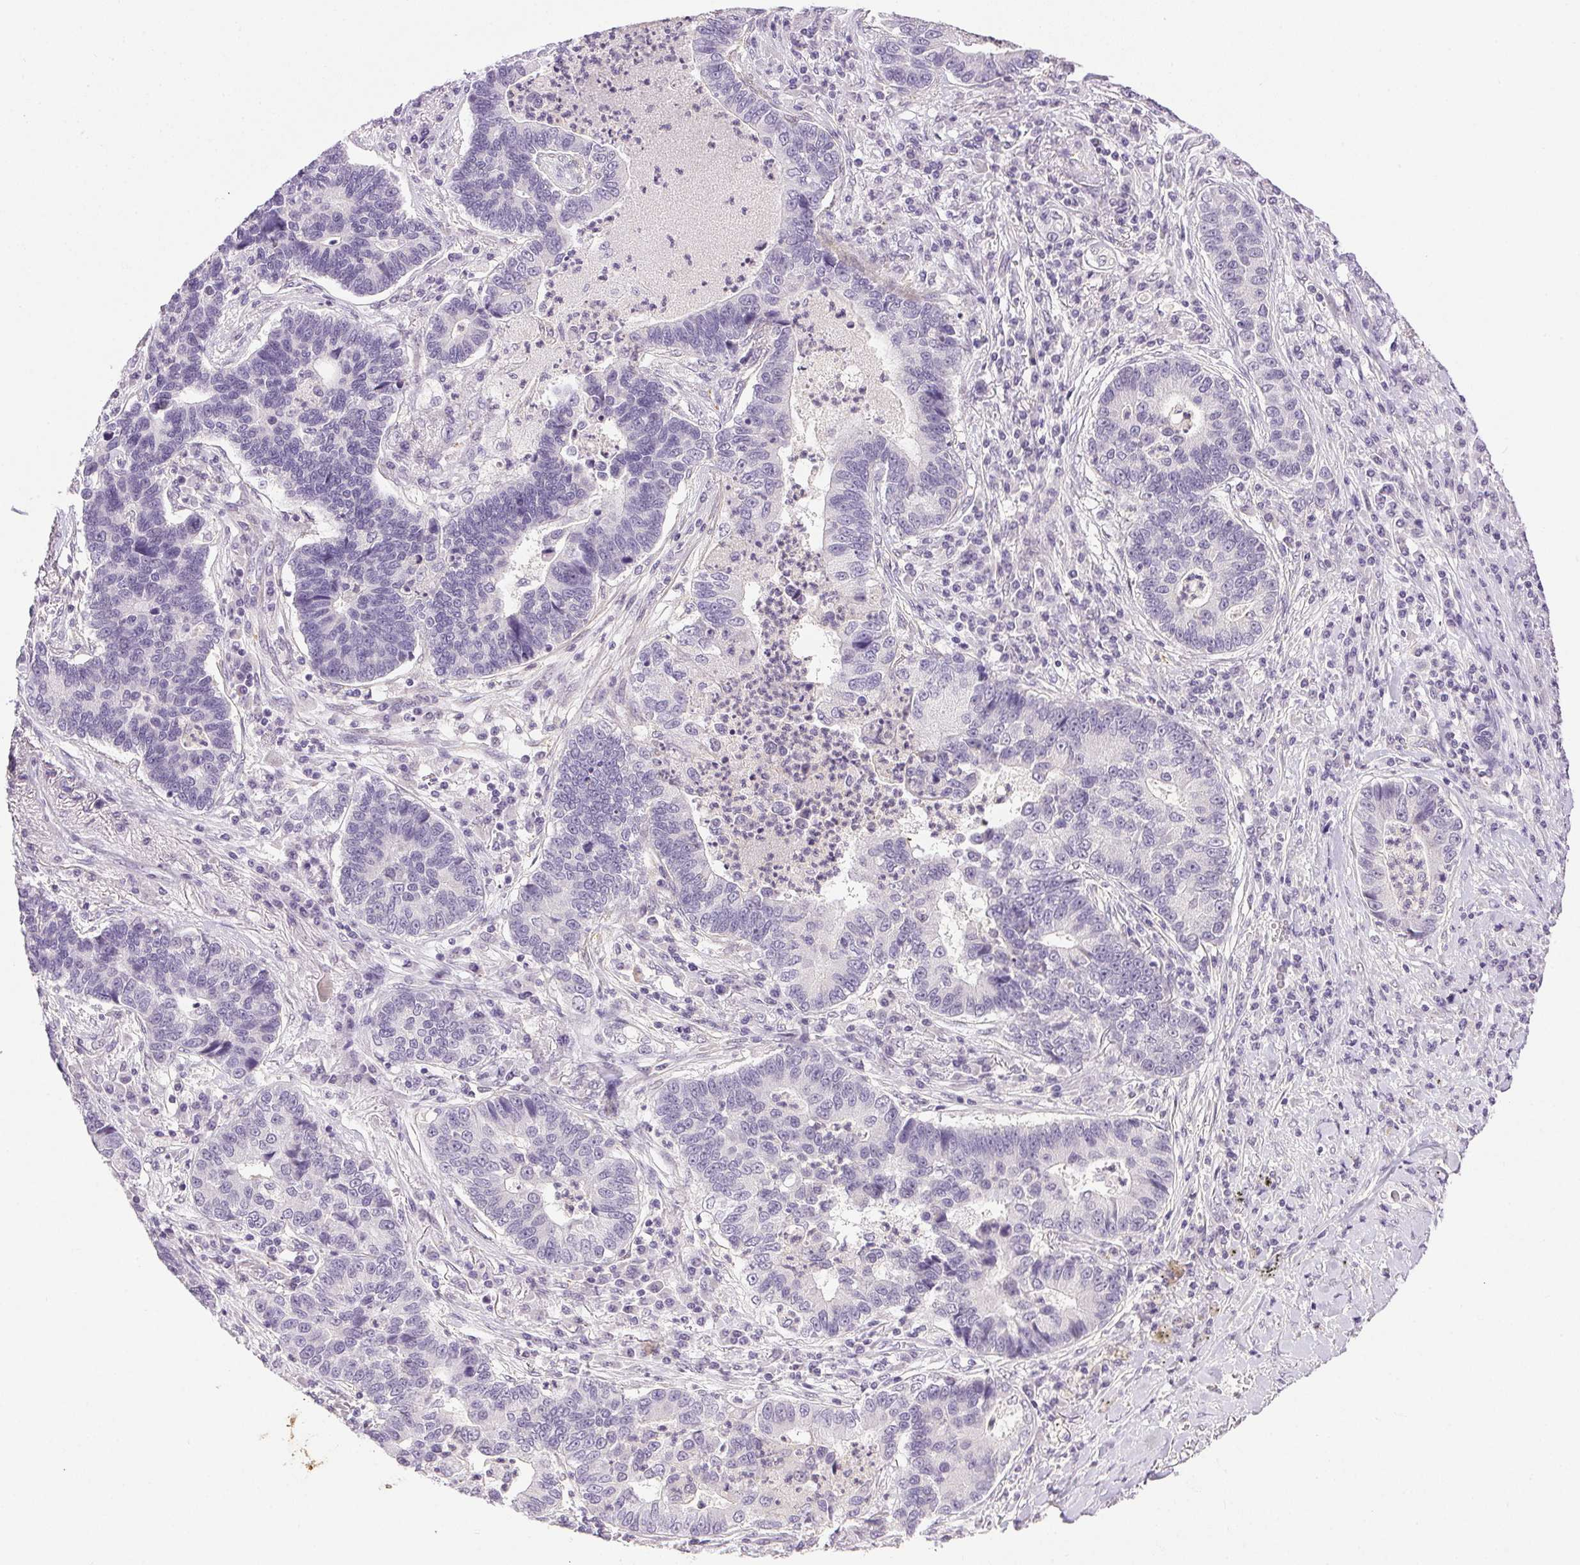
{"staining": {"intensity": "negative", "quantity": "none", "location": "none"}, "tissue": "lung cancer", "cell_type": "Tumor cells", "image_type": "cancer", "snomed": [{"axis": "morphology", "description": "Adenocarcinoma, NOS"}, {"axis": "topography", "description": "Lung"}], "caption": "Immunohistochemical staining of human adenocarcinoma (lung) displays no significant staining in tumor cells.", "gene": "PRL", "patient": {"sex": "female", "age": 57}}